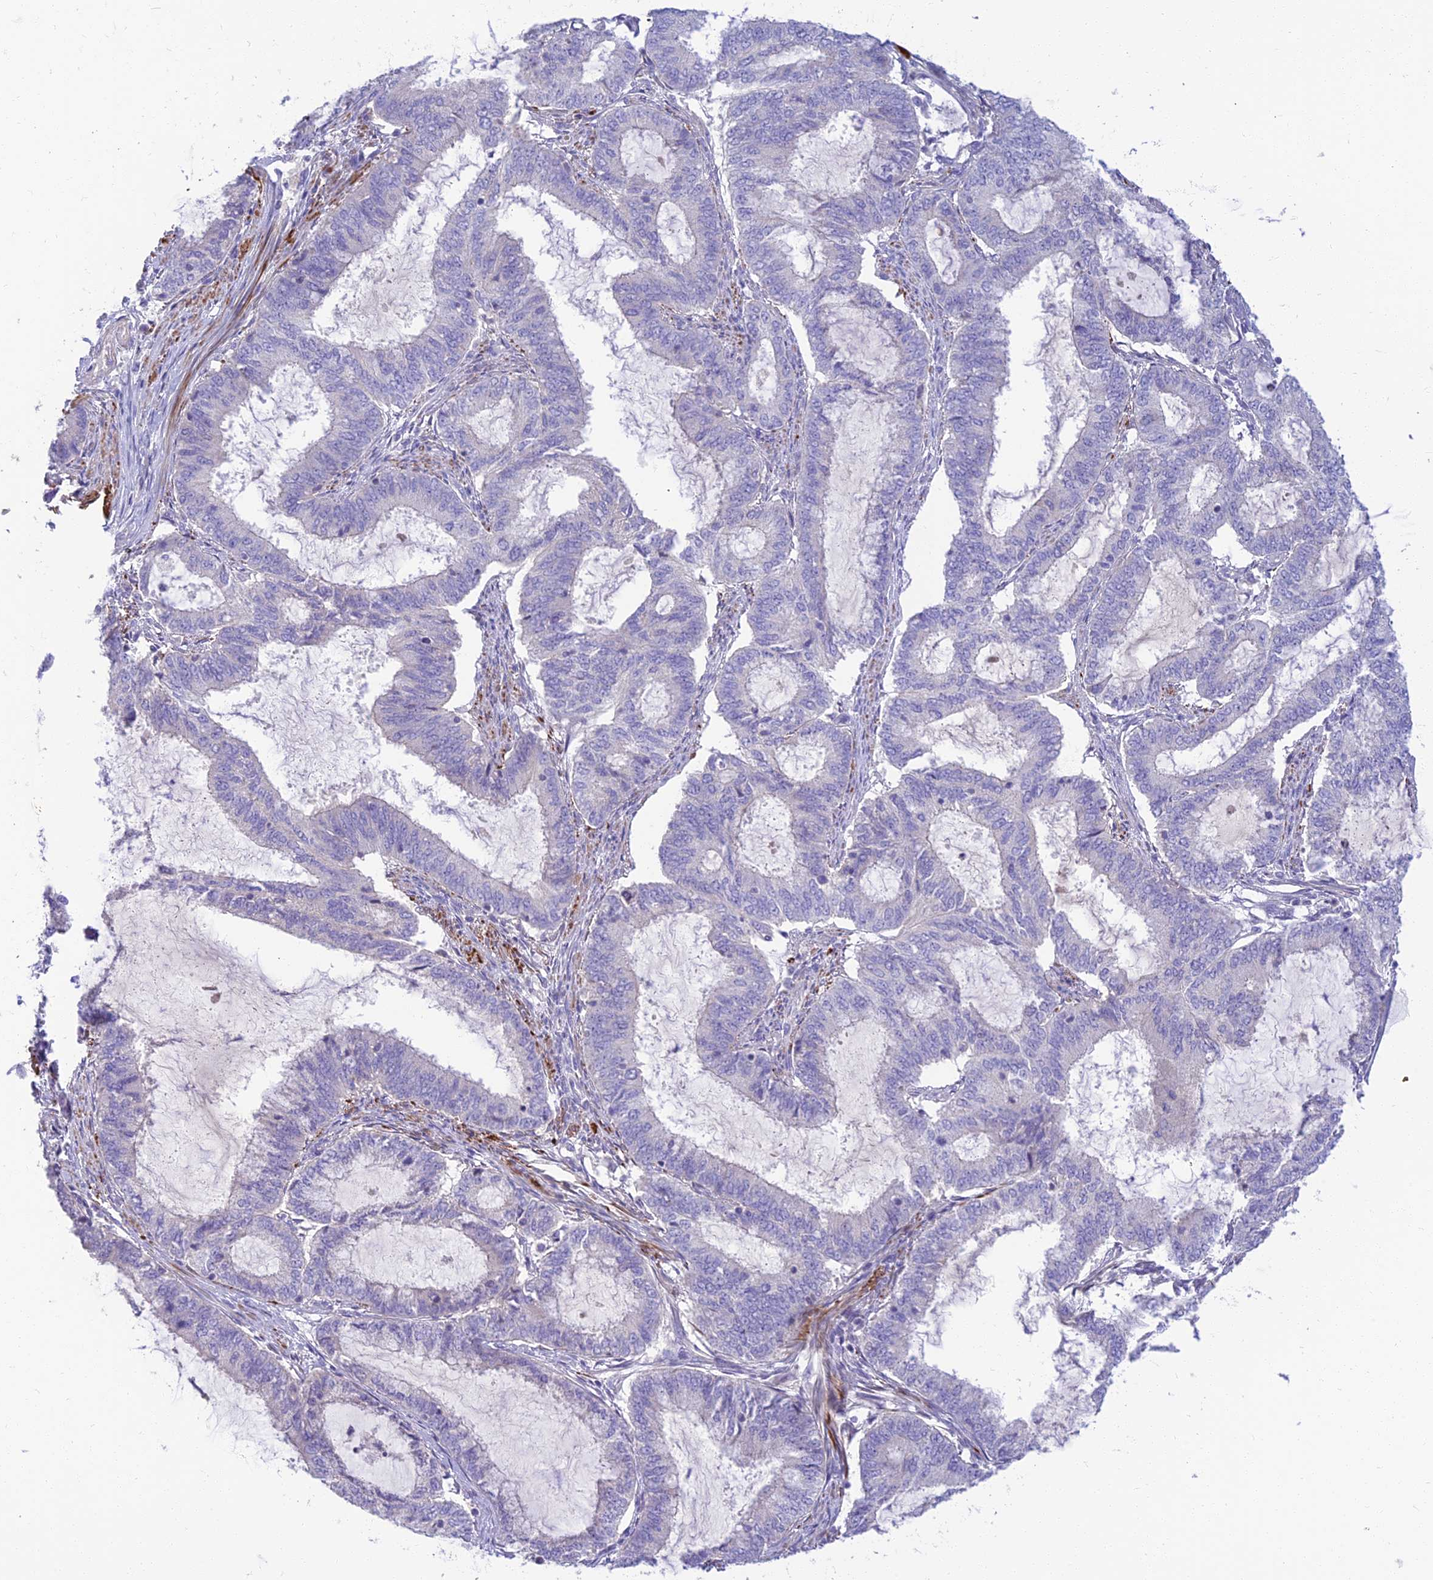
{"staining": {"intensity": "negative", "quantity": "none", "location": "none"}, "tissue": "endometrial cancer", "cell_type": "Tumor cells", "image_type": "cancer", "snomed": [{"axis": "morphology", "description": "Adenocarcinoma, NOS"}, {"axis": "topography", "description": "Endometrium"}], "caption": "Immunohistochemical staining of human endometrial cancer (adenocarcinoma) demonstrates no significant positivity in tumor cells.", "gene": "CLIP4", "patient": {"sex": "female", "age": 51}}